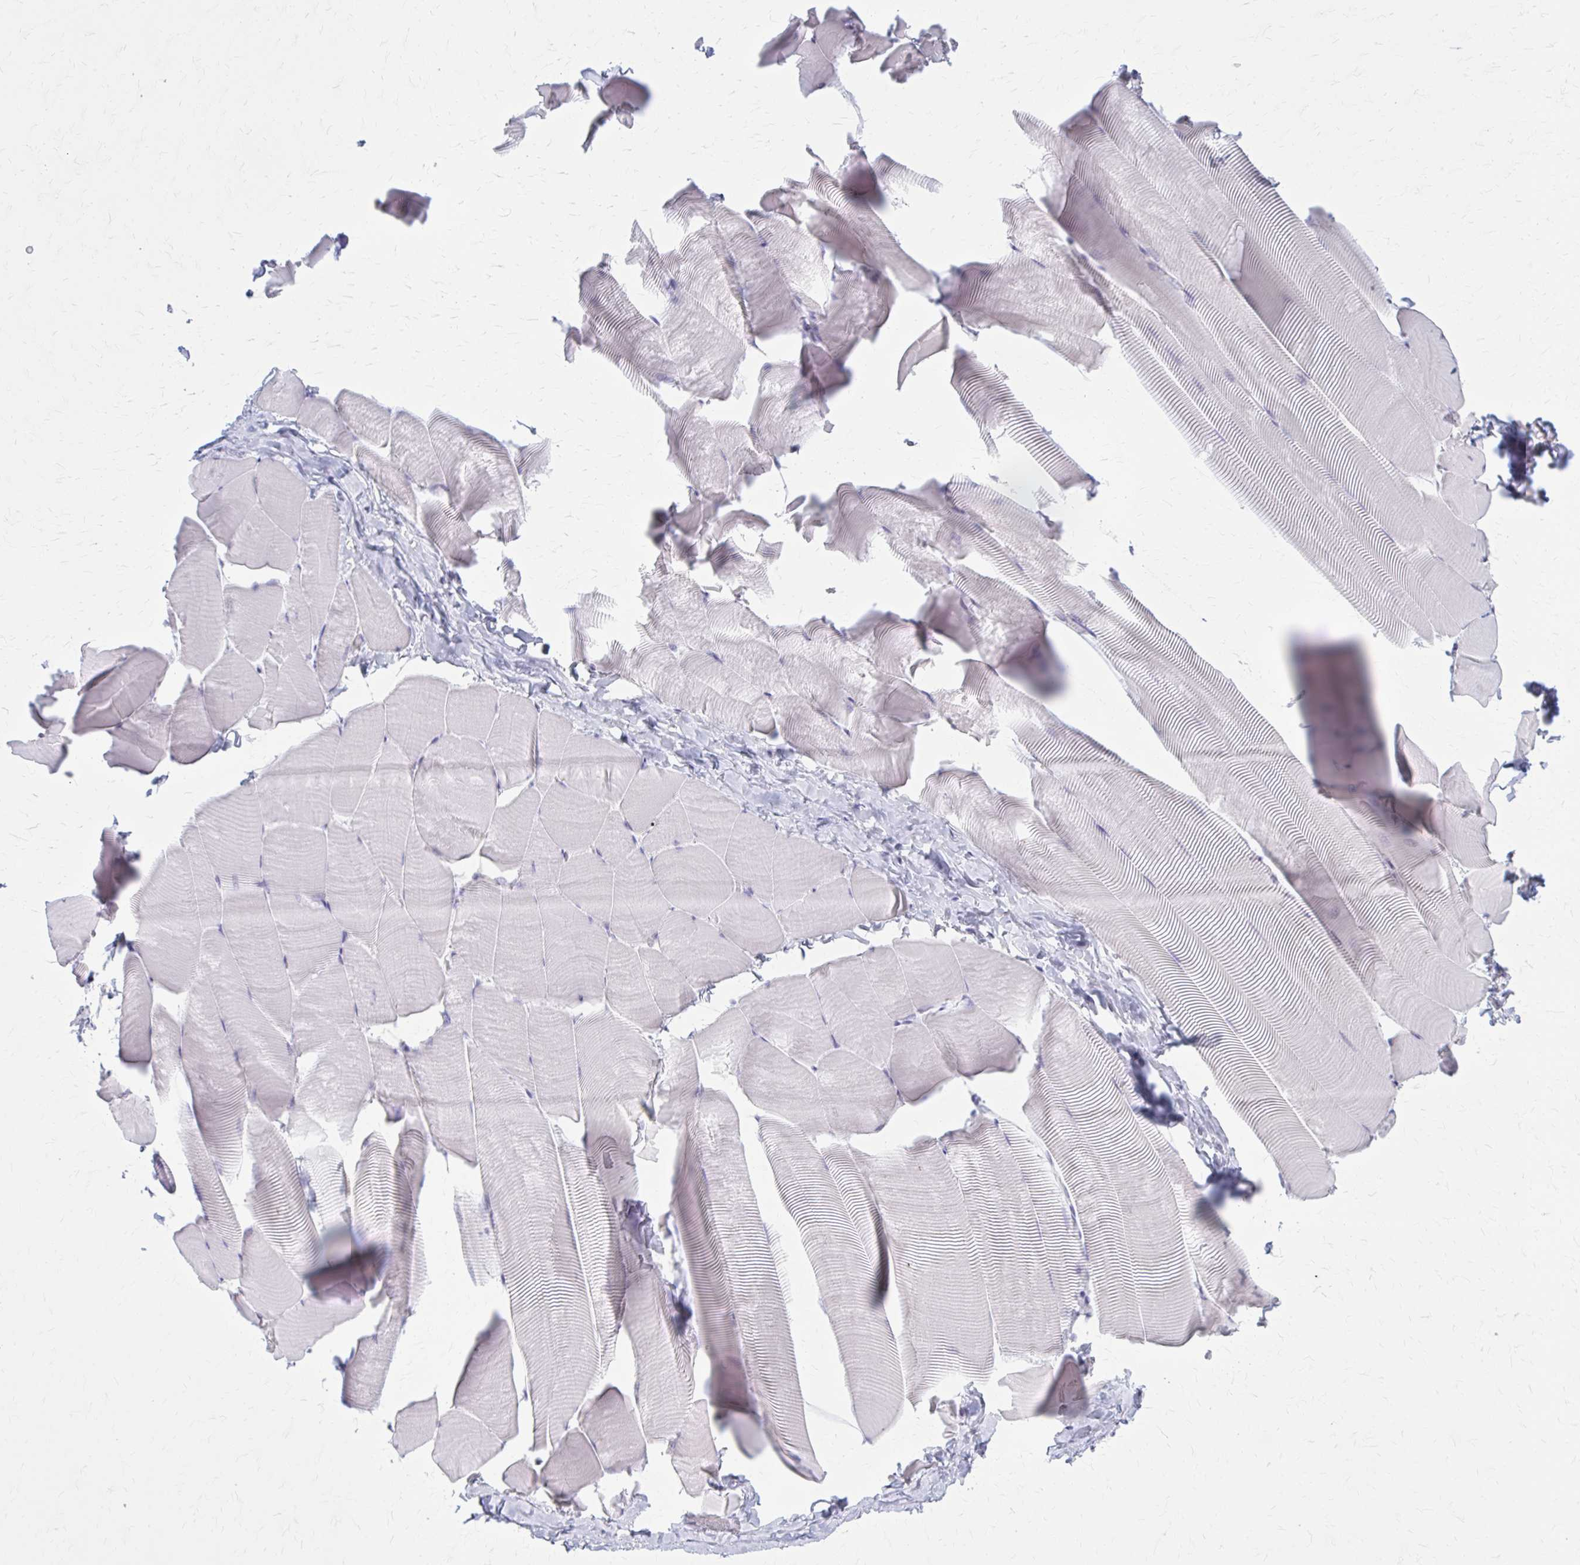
{"staining": {"intensity": "negative", "quantity": "none", "location": "none"}, "tissue": "skeletal muscle", "cell_type": "Myocytes", "image_type": "normal", "snomed": [{"axis": "morphology", "description": "Normal tissue, NOS"}, {"axis": "topography", "description": "Skeletal muscle"}], "caption": "Immunohistochemistry image of benign human skeletal muscle stained for a protein (brown), which reveals no staining in myocytes.", "gene": "SERPIND1", "patient": {"sex": "male", "age": 25}}